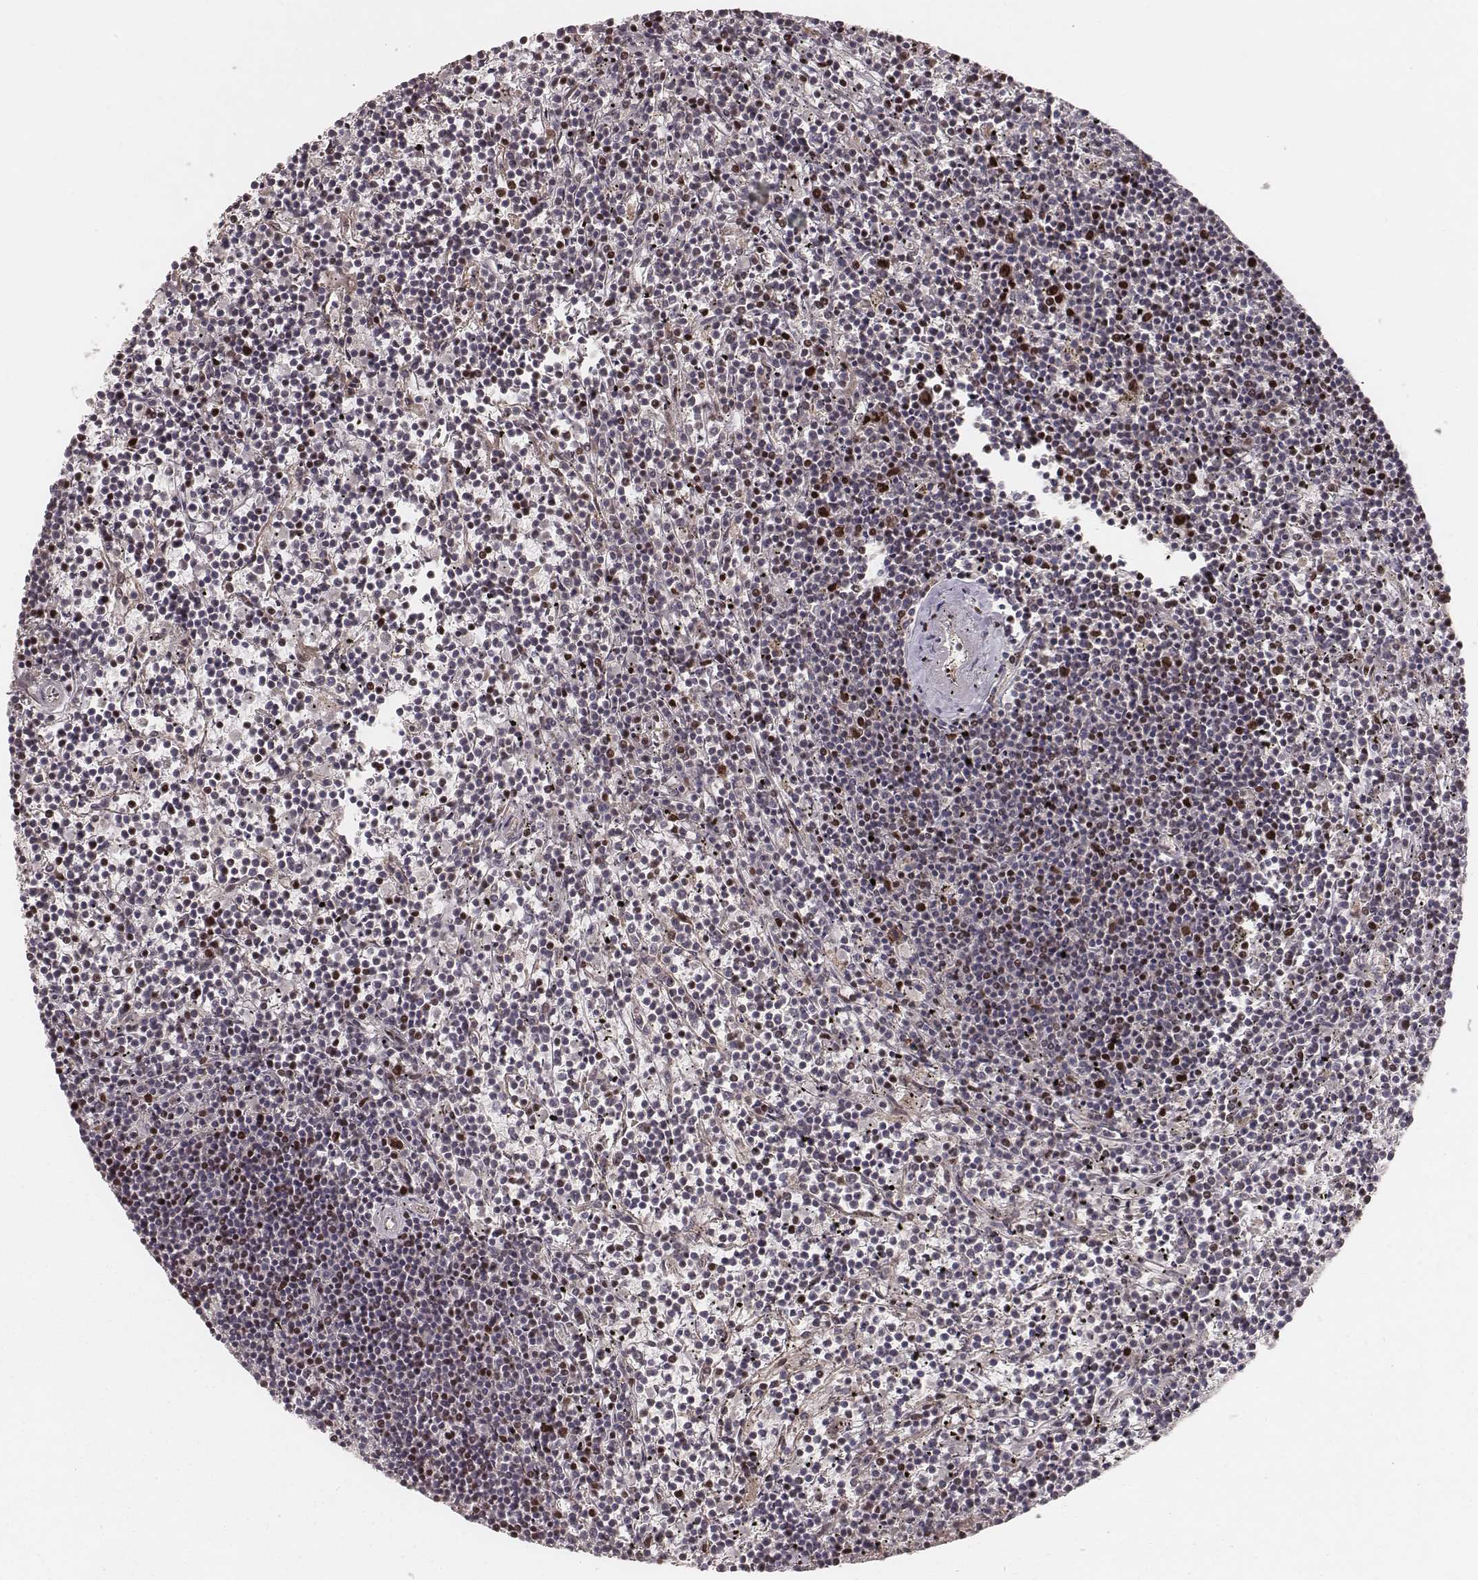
{"staining": {"intensity": "negative", "quantity": "none", "location": "none"}, "tissue": "lymphoma", "cell_type": "Tumor cells", "image_type": "cancer", "snomed": [{"axis": "morphology", "description": "Malignant lymphoma, non-Hodgkin's type, Low grade"}, {"axis": "topography", "description": "Spleen"}], "caption": "The image exhibits no significant staining in tumor cells of malignant lymphoma, non-Hodgkin's type (low-grade).", "gene": "MYO19", "patient": {"sex": "female", "age": 19}}